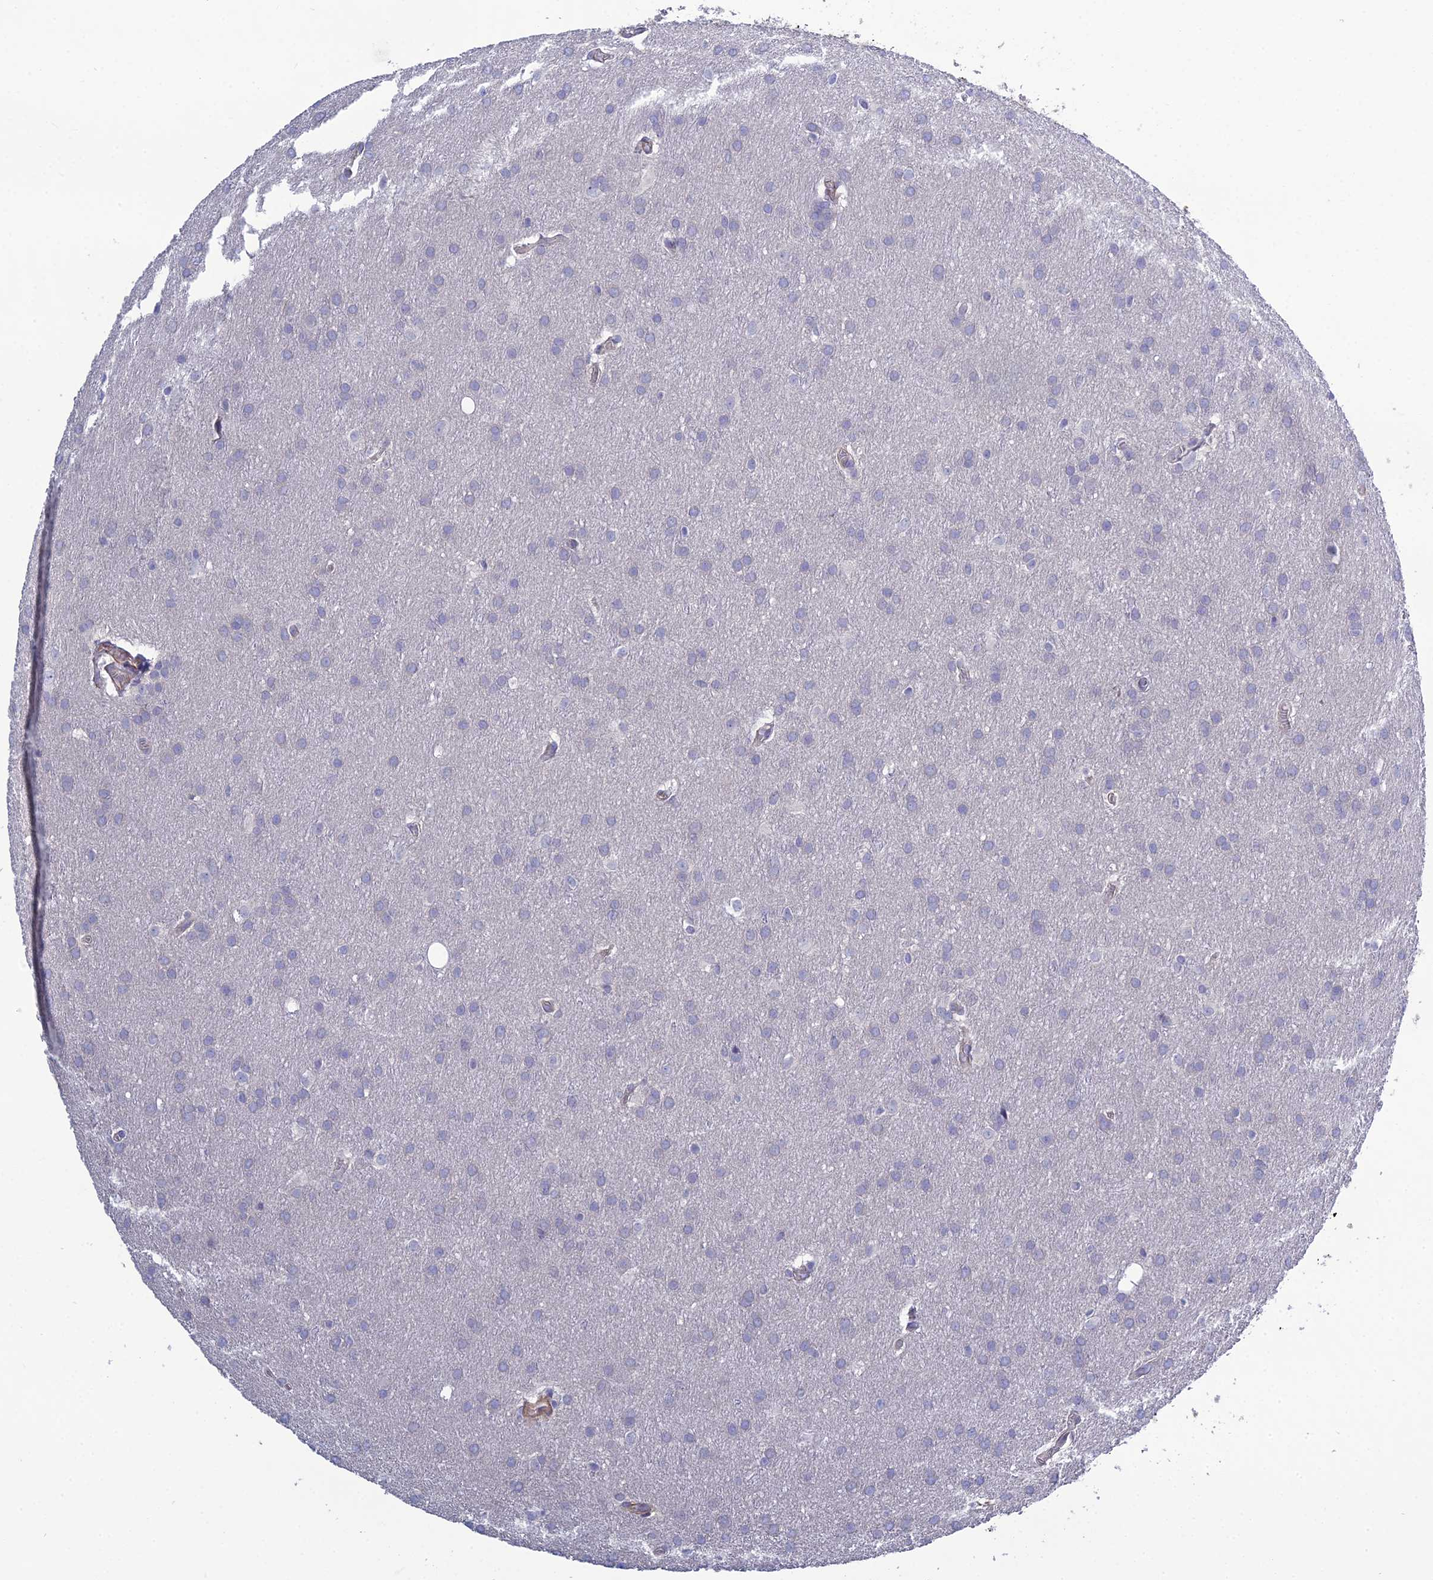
{"staining": {"intensity": "negative", "quantity": "none", "location": "none"}, "tissue": "glioma", "cell_type": "Tumor cells", "image_type": "cancer", "snomed": [{"axis": "morphology", "description": "Glioma, malignant, Low grade"}, {"axis": "topography", "description": "Brain"}], "caption": "A micrograph of glioma stained for a protein shows no brown staining in tumor cells.", "gene": "LZTS2", "patient": {"sex": "female", "age": 32}}